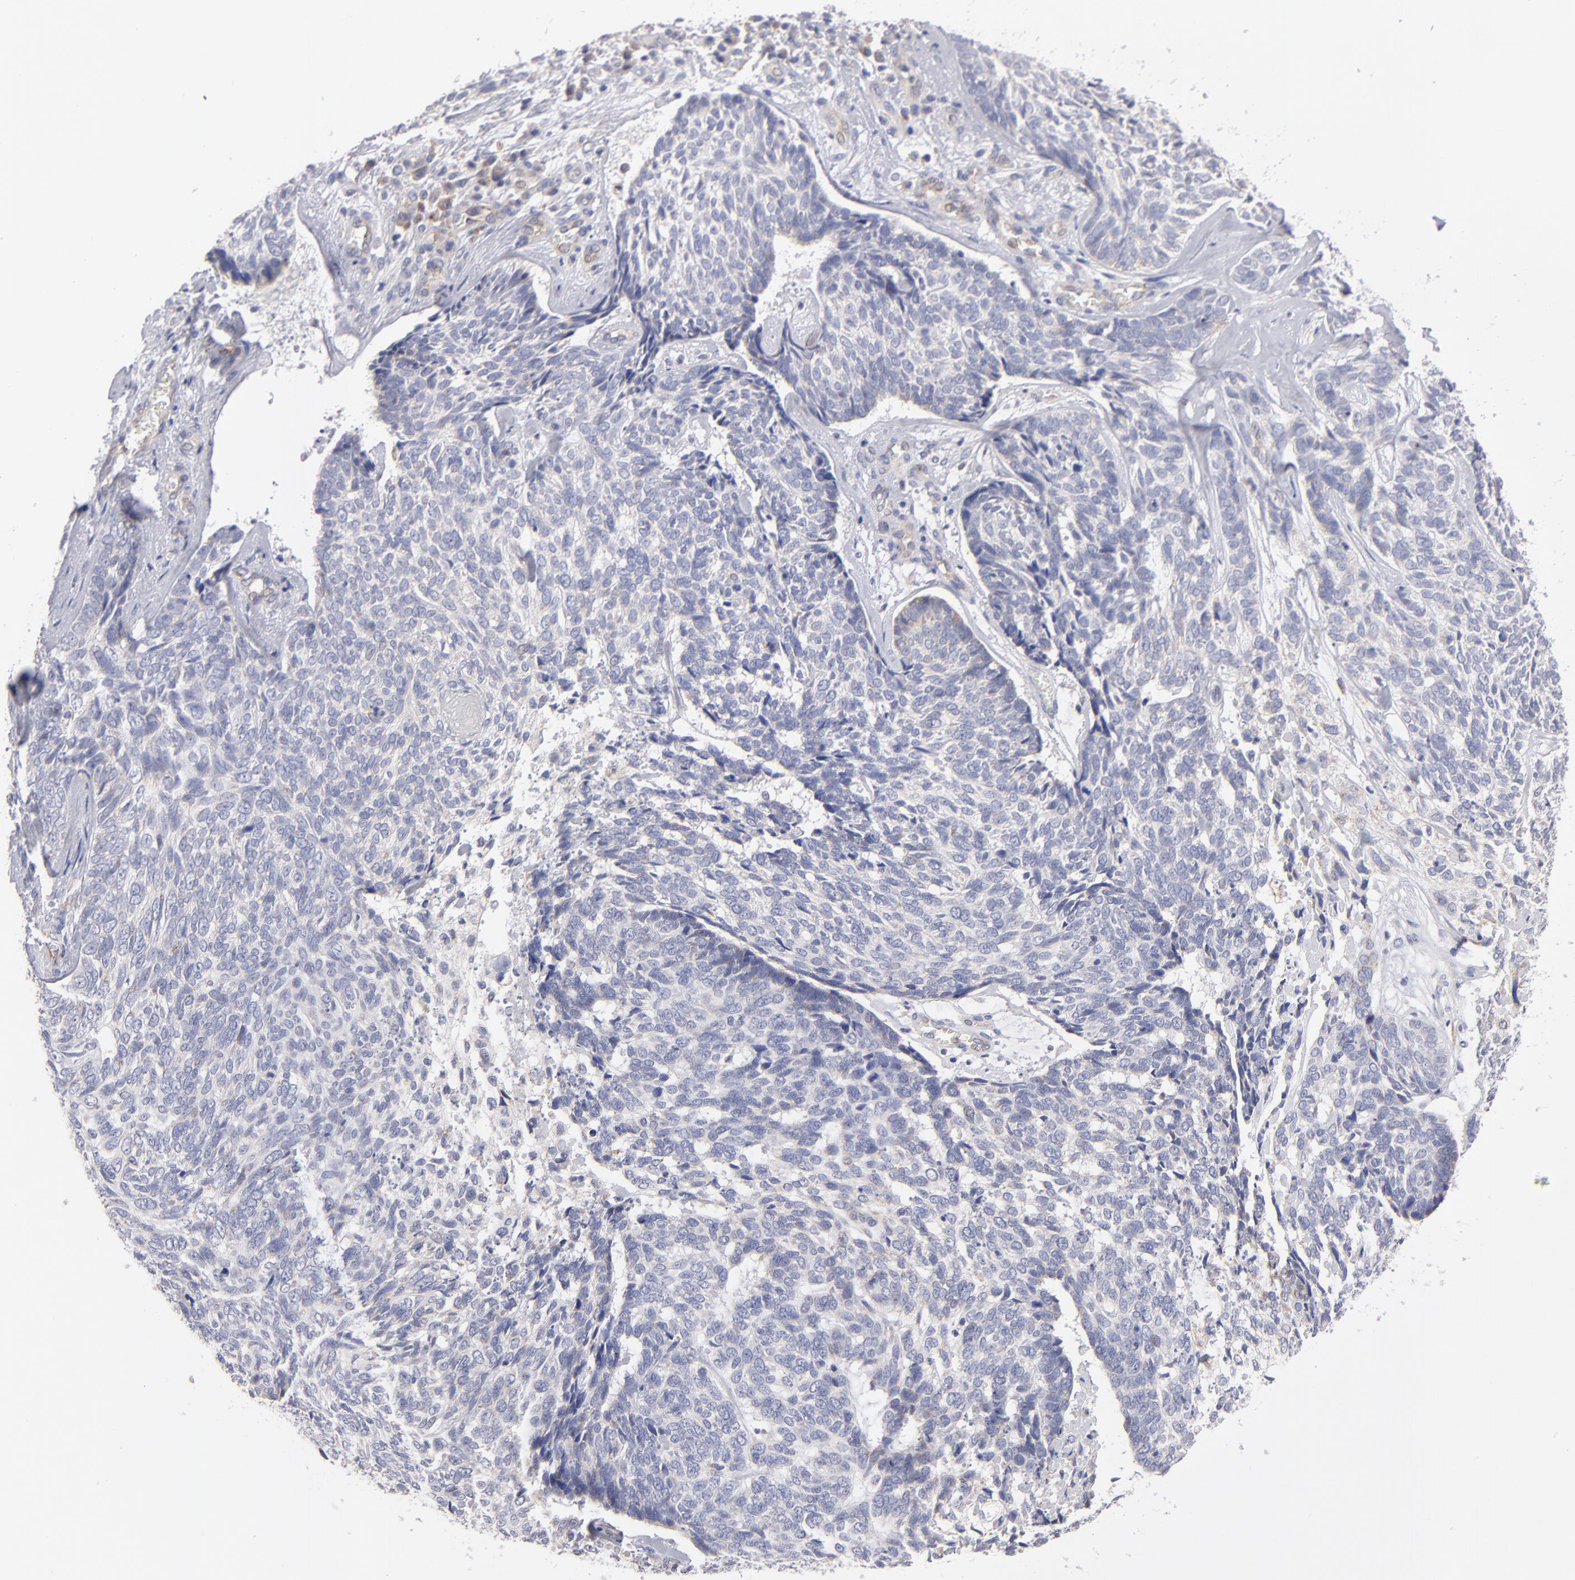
{"staining": {"intensity": "weak", "quantity": "25%-75%", "location": "cytoplasmic/membranous"}, "tissue": "skin cancer", "cell_type": "Tumor cells", "image_type": "cancer", "snomed": [{"axis": "morphology", "description": "Basal cell carcinoma"}, {"axis": "topography", "description": "Skin"}], "caption": "Immunohistochemistry of human skin cancer reveals low levels of weak cytoplasmic/membranous positivity in approximately 25%-75% of tumor cells. The protein of interest is shown in brown color, while the nuclei are stained blue.", "gene": "HCCS", "patient": {"sex": "male", "age": 72}}